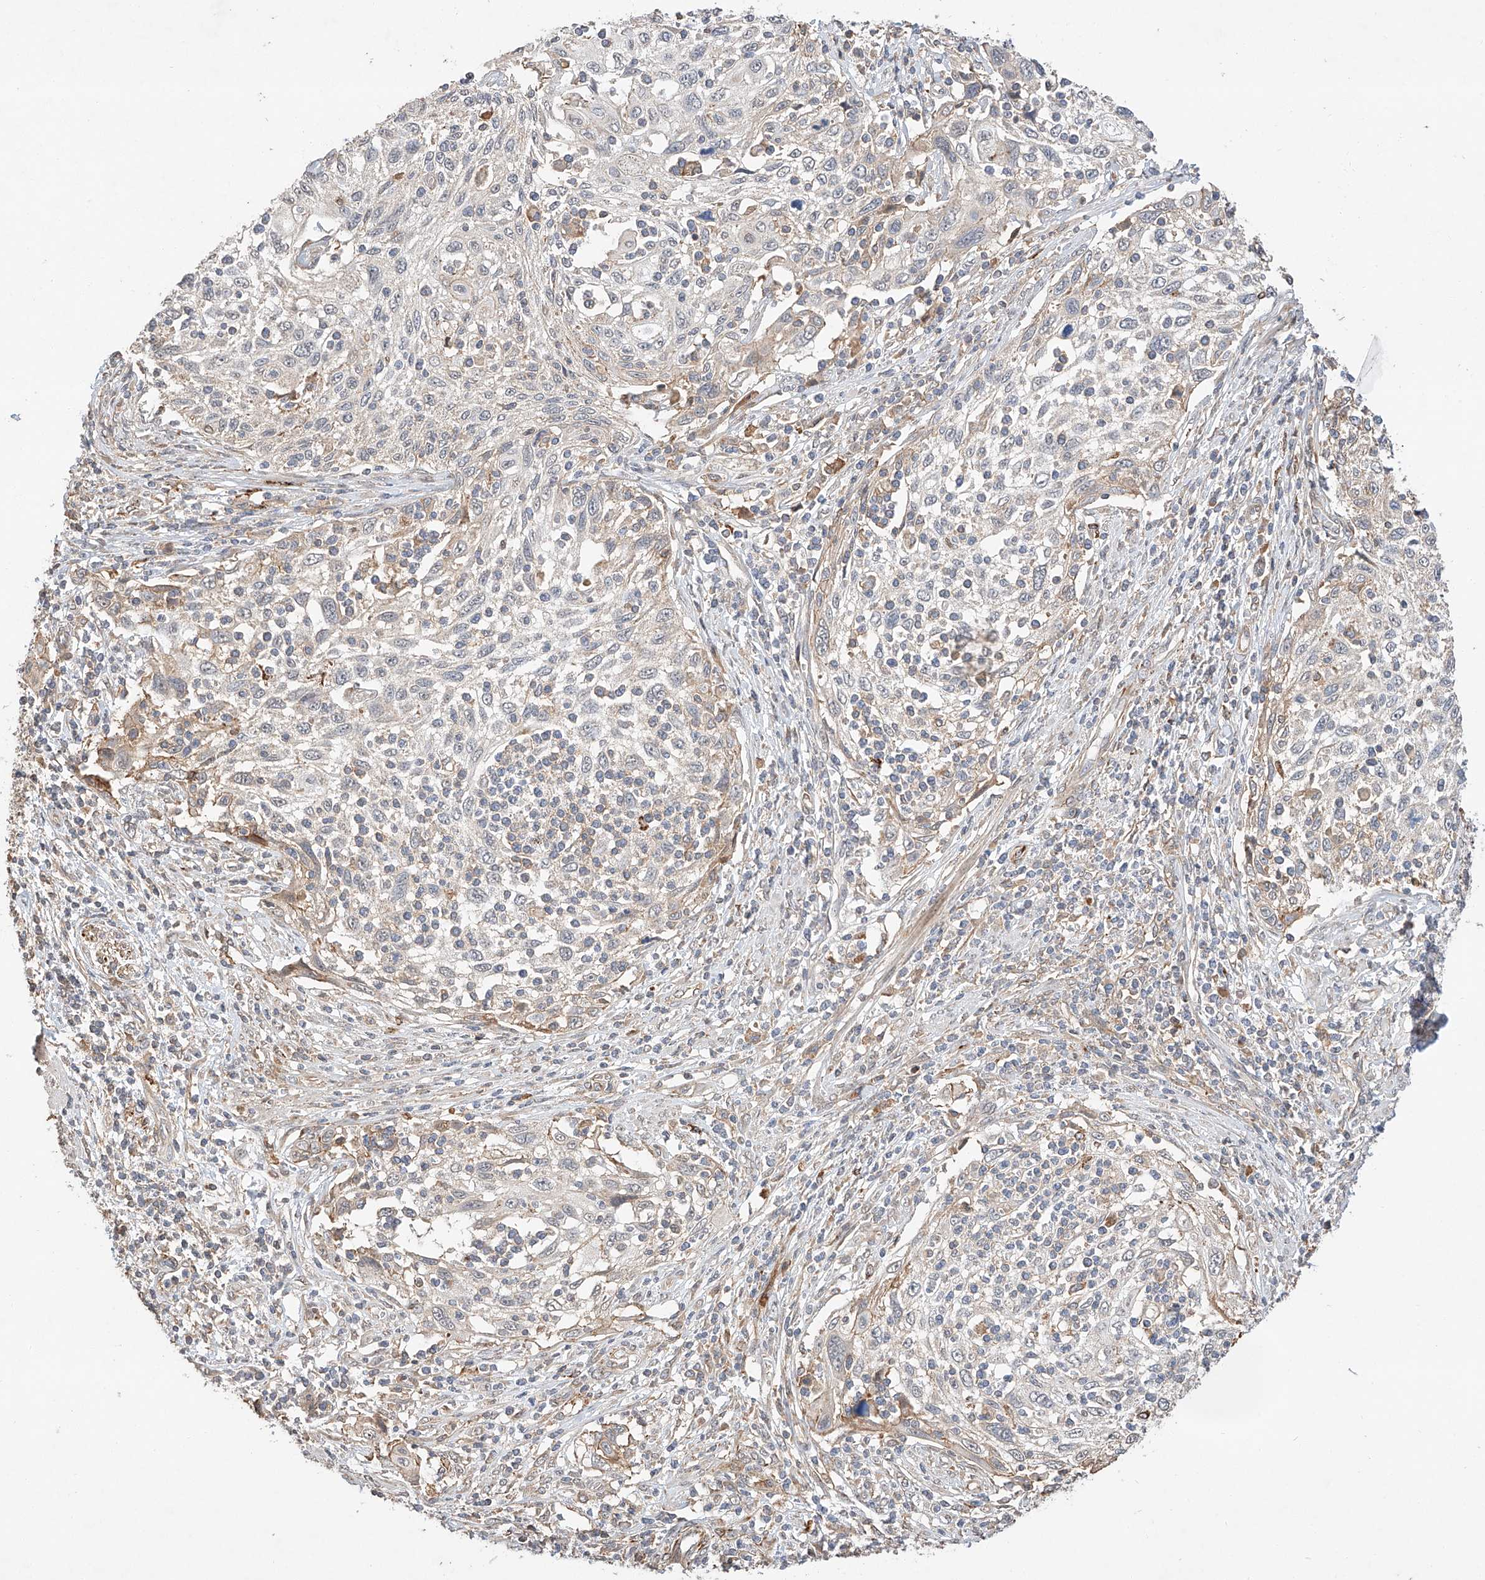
{"staining": {"intensity": "weak", "quantity": "<25%", "location": "cytoplasmic/membranous"}, "tissue": "cervical cancer", "cell_type": "Tumor cells", "image_type": "cancer", "snomed": [{"axis": "morphology", "description": "Squamous cell carcinoma, NOS"}, {"axis": "topography", "description": "Cervix"}], "caption": "This image is of cervical cancer stained with immunohistochemistry to label a protein in brown with the nuclei are counter-stained blue. There is no staining in tumor cells.", "gene": "SUSD6", "patient": {"sex": "female", "age": 70}}